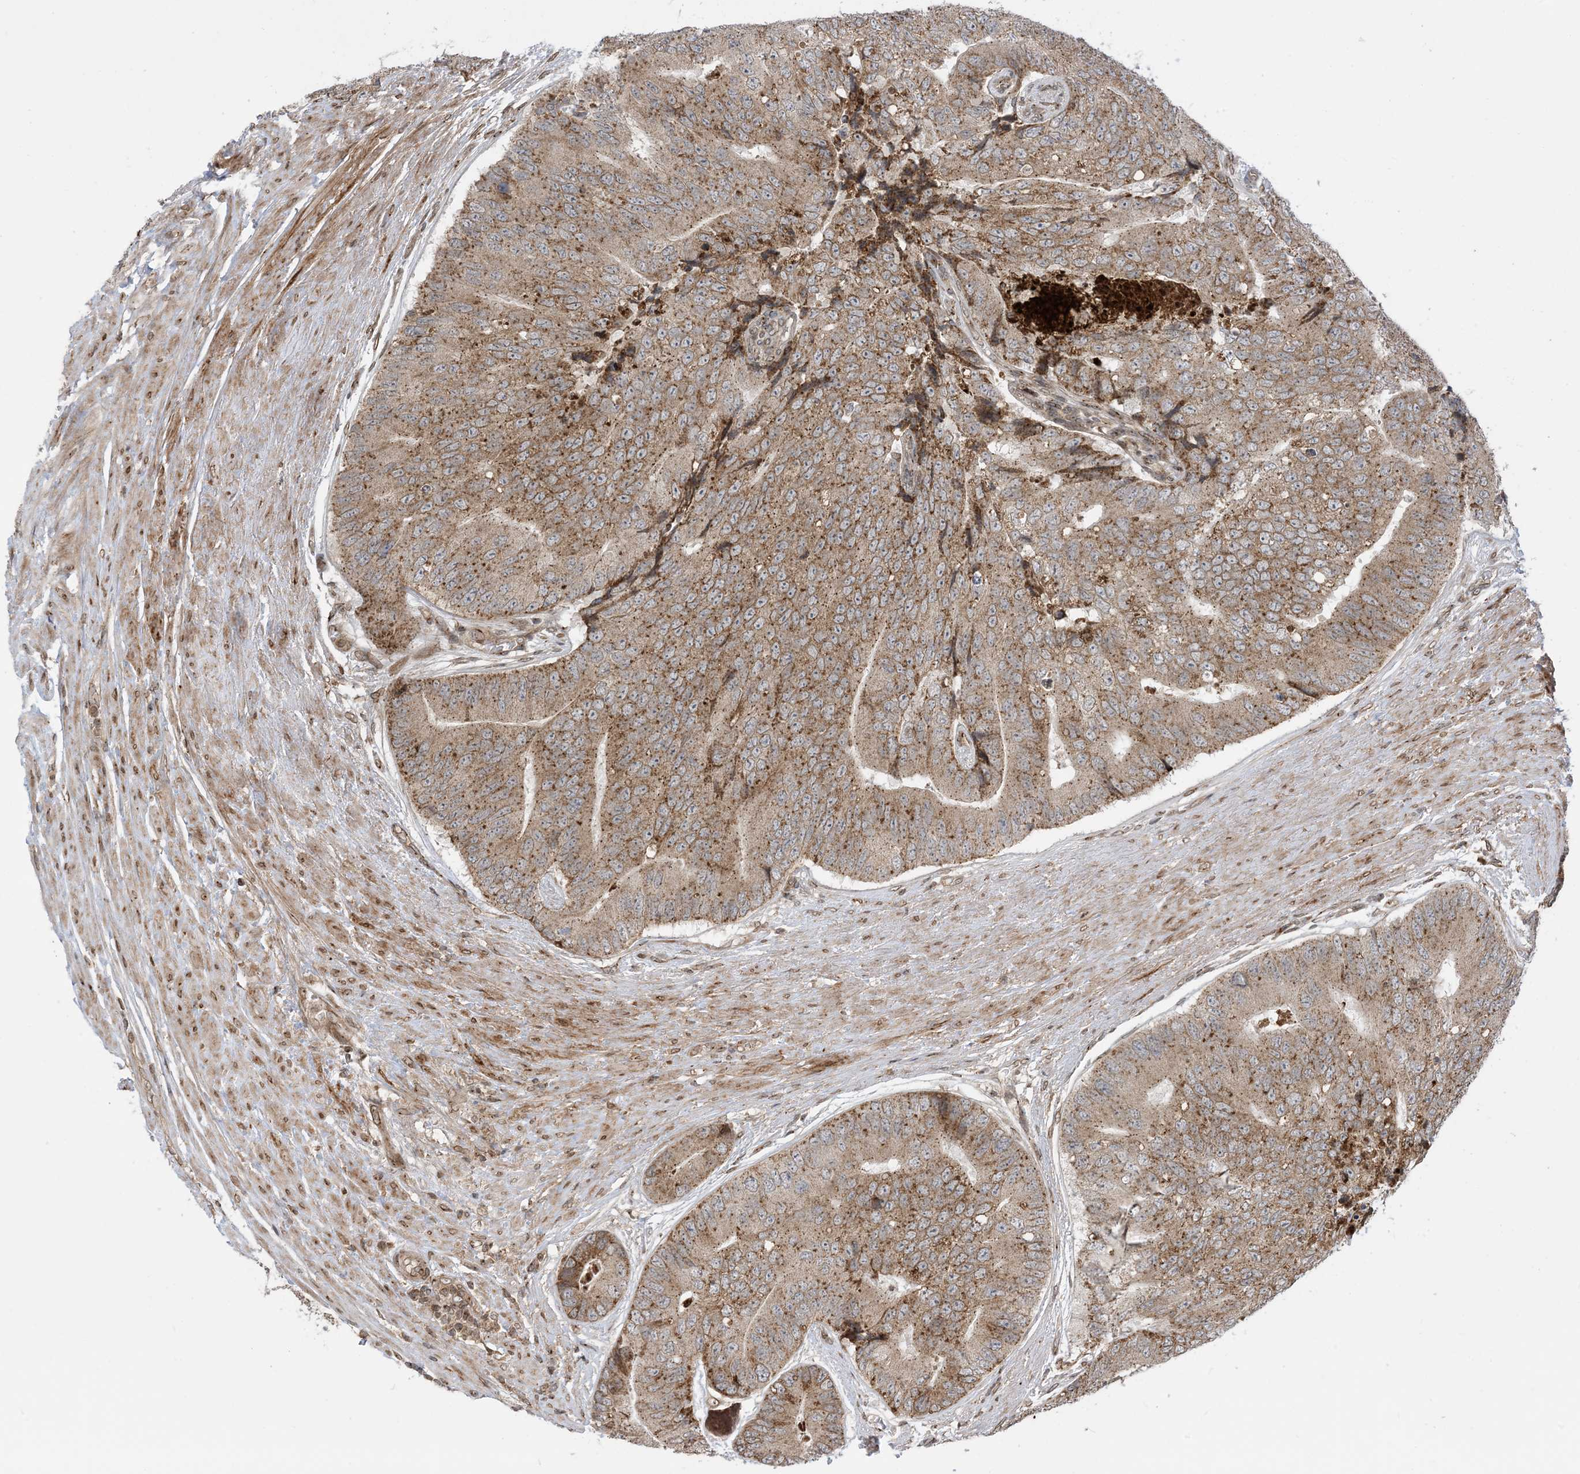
{"staining": {"intensity": "moderate", "quantity": ">75%", "location": "cytoplasmic/membranous"}, "tissue": "prostate cancer", "cell_type": "Tumor cells", "image_type": "cancer", "snomed": [{"axis": "morphology", "description": "Adenocarcinoma, High grade"}, {"axis": "topography", "description": "Prostate"}], "caption": "Tumor cells exhibit medium levels of moderate cytoplasmic/membranous expression in about >75% of cells in human prostate cancer.", "gene": "CASP4", "patient": {"sex": "male", "age": 70}}